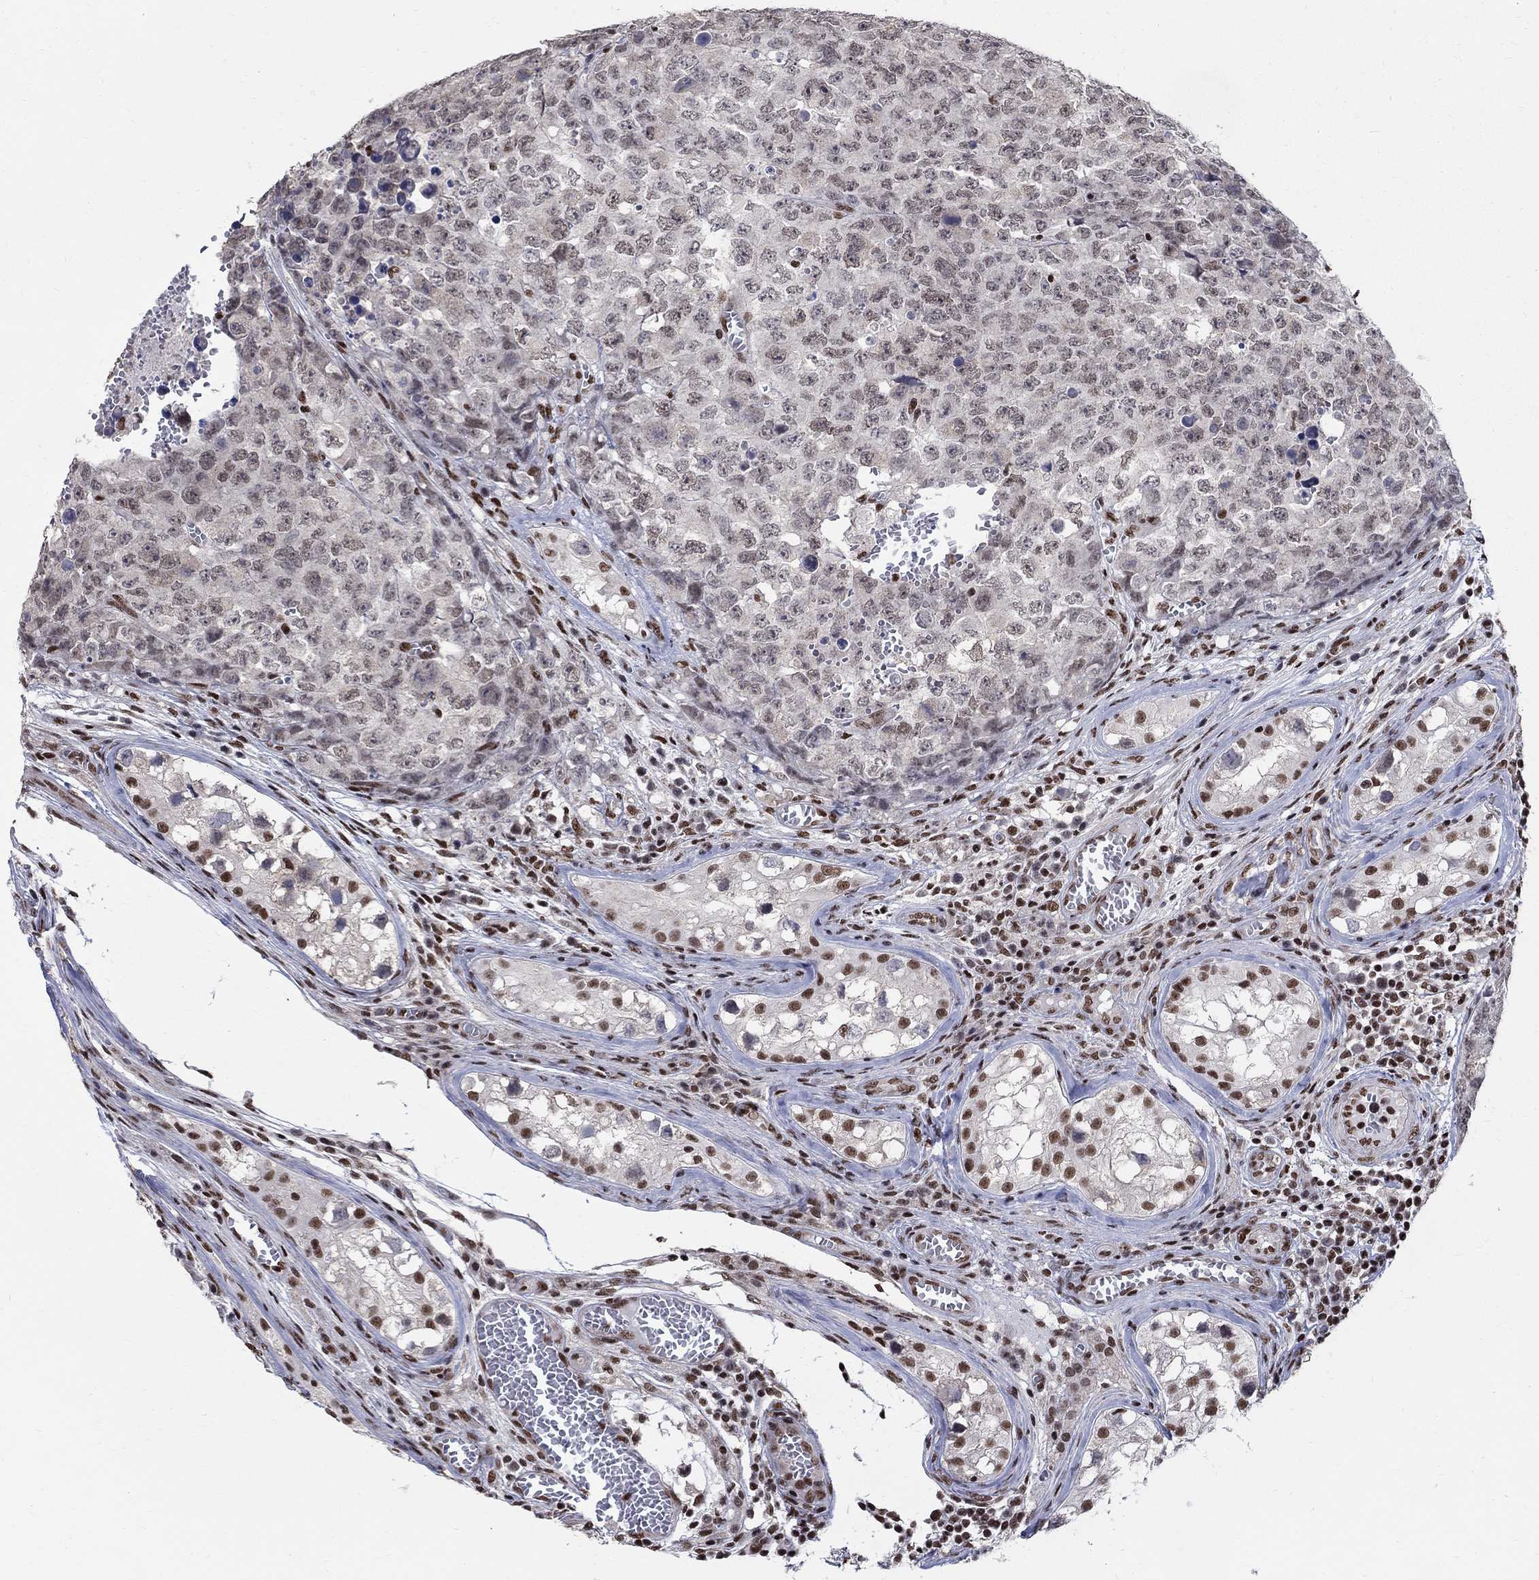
{"staining": {"intensity": "negative", "quantity": "none", "location": "none"}, "tissue": "testis cancer", "cell_type": "Tumor cells", "image_type": "cancer", "snomed": [{"axis": "morphology", "description": "Carcinoma, Embryonal, NOS"}, {"axis": "topography", "description": "Testis"}], "caption": "Tumor cells are negative for brown protein staining in testis cancer (embryonal carcinoma).", "gene": "FBXO16", "patient": {"sex": "male", "age": 23}}